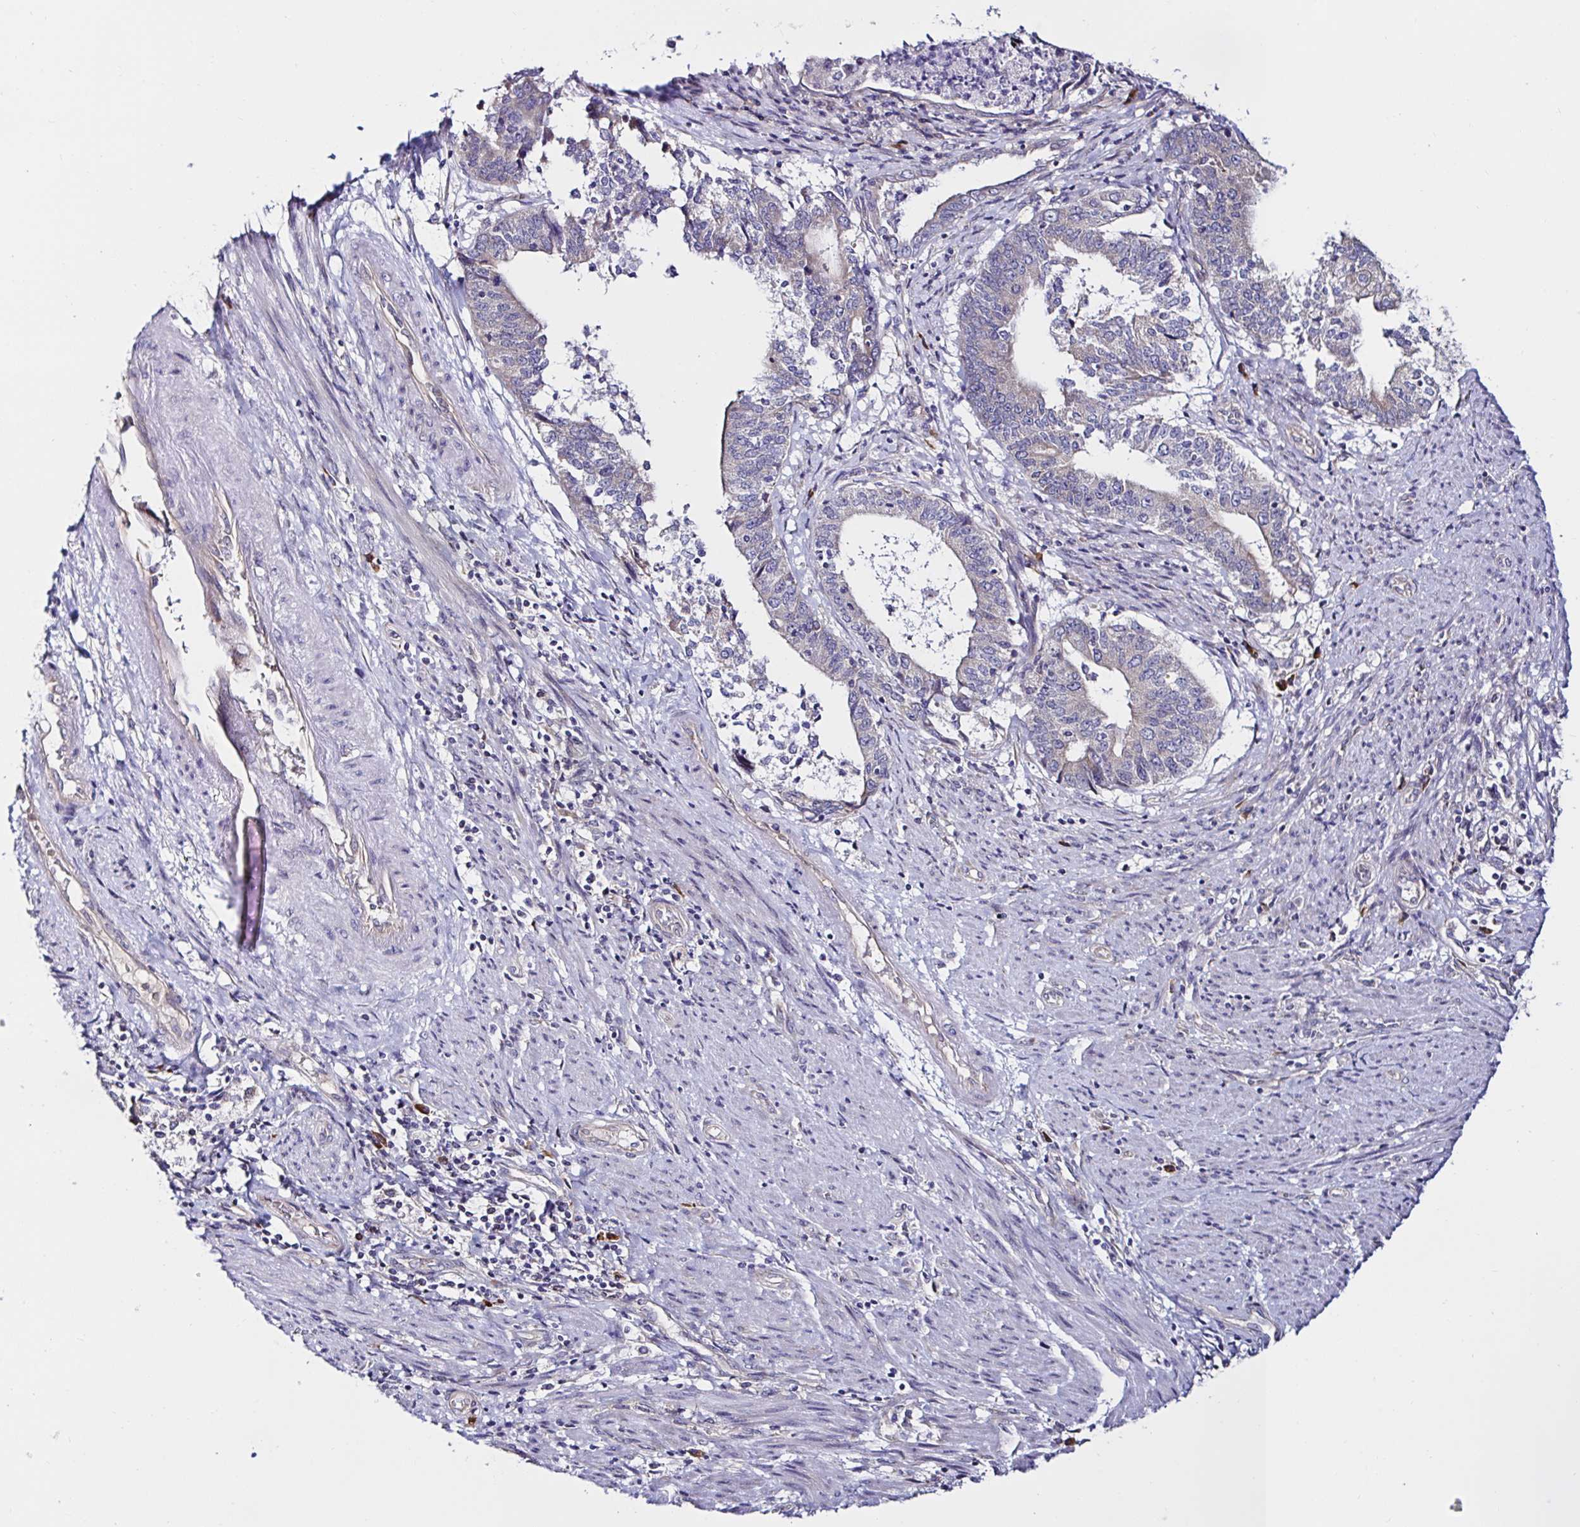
{"staining": {"intensity": "weak", "quantity": "25%-75%", "location": "cytoplasmic/membranous"}, "tissue": "endometrial cancer", "cell_type": "Tumor cells", "image_type": "cancer", "snomed": [{"axis": "morphology", "description": "Adenocarcinoma, NOS"}, {"axis": "topography", "description": "Endometrium"}], "caption": "The photomicrograph exhibits staining of adenocarcinoma (endometrial), revealing weak cytoplasmic/membranous protein staining (brown color) within tumor cells.", "gene": "VSIG2", "patient": {"sex": "female", "age": 65}}